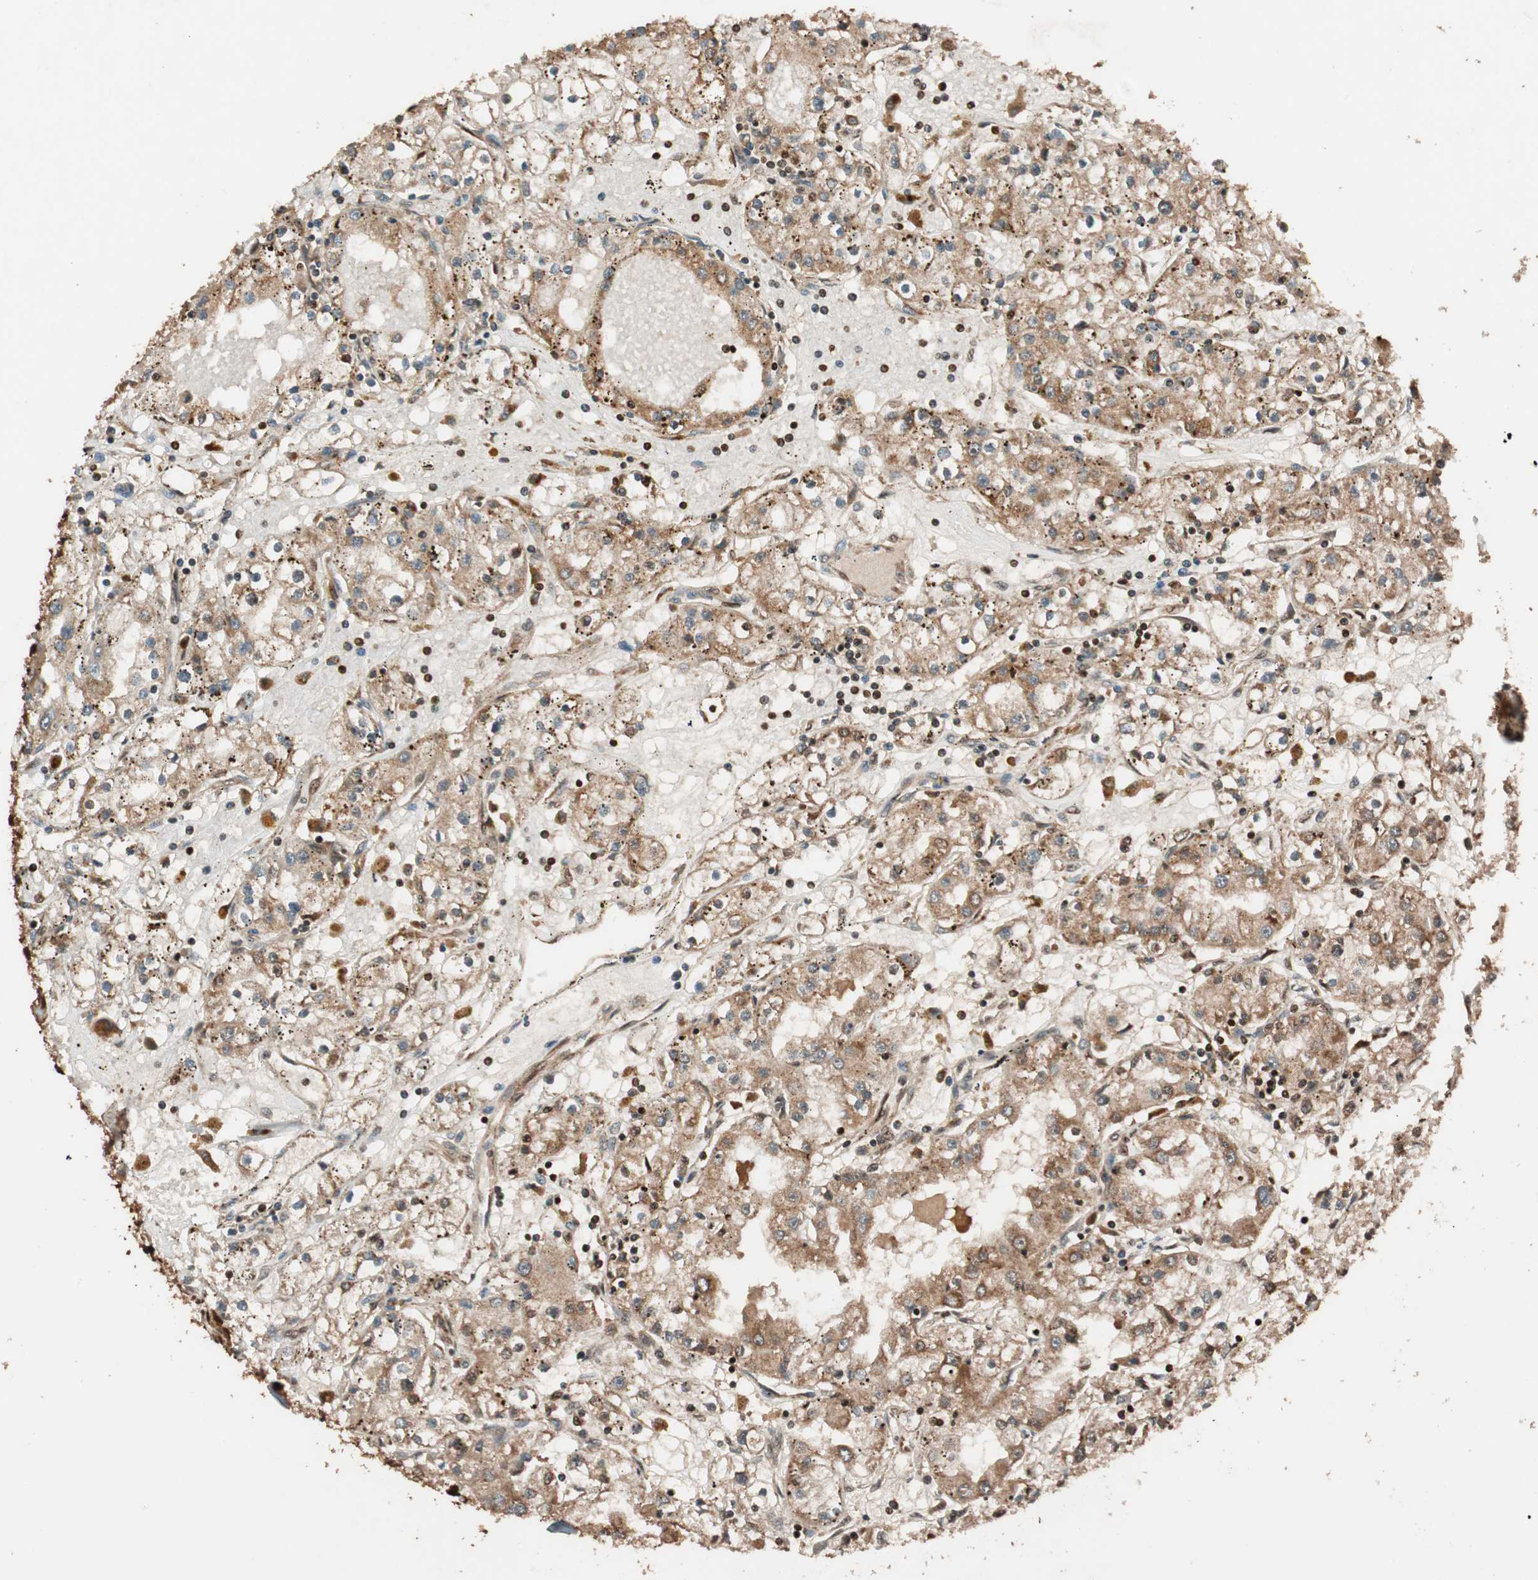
{"staining": {"intensity": "strong", "quantity": ">75%", "location": "cytoplasmic/membranous,nuclear"}, "tissue": "renal cancer", "cell_type": "Tumor cells", "image_type": "cancer", "snomed": [{"axis": "morphology", "description": "Adenocarcinoma, NOS"}, {"axis": "topography", "description": "Kidney"}], "caption": "Renal cancer was stained to show a protein in brown. There is high levels of strong cytoplasmic/membranous and nuclear expression in about >75% of tumor cells. The staining was performed using DAB to visualize the protein expression in brown, while the nuclei were stained in blue with hematoxylin (Magnification: 20x).", "gene": "ALKBH5", "patient": {"sex": "male", "age": 56}}